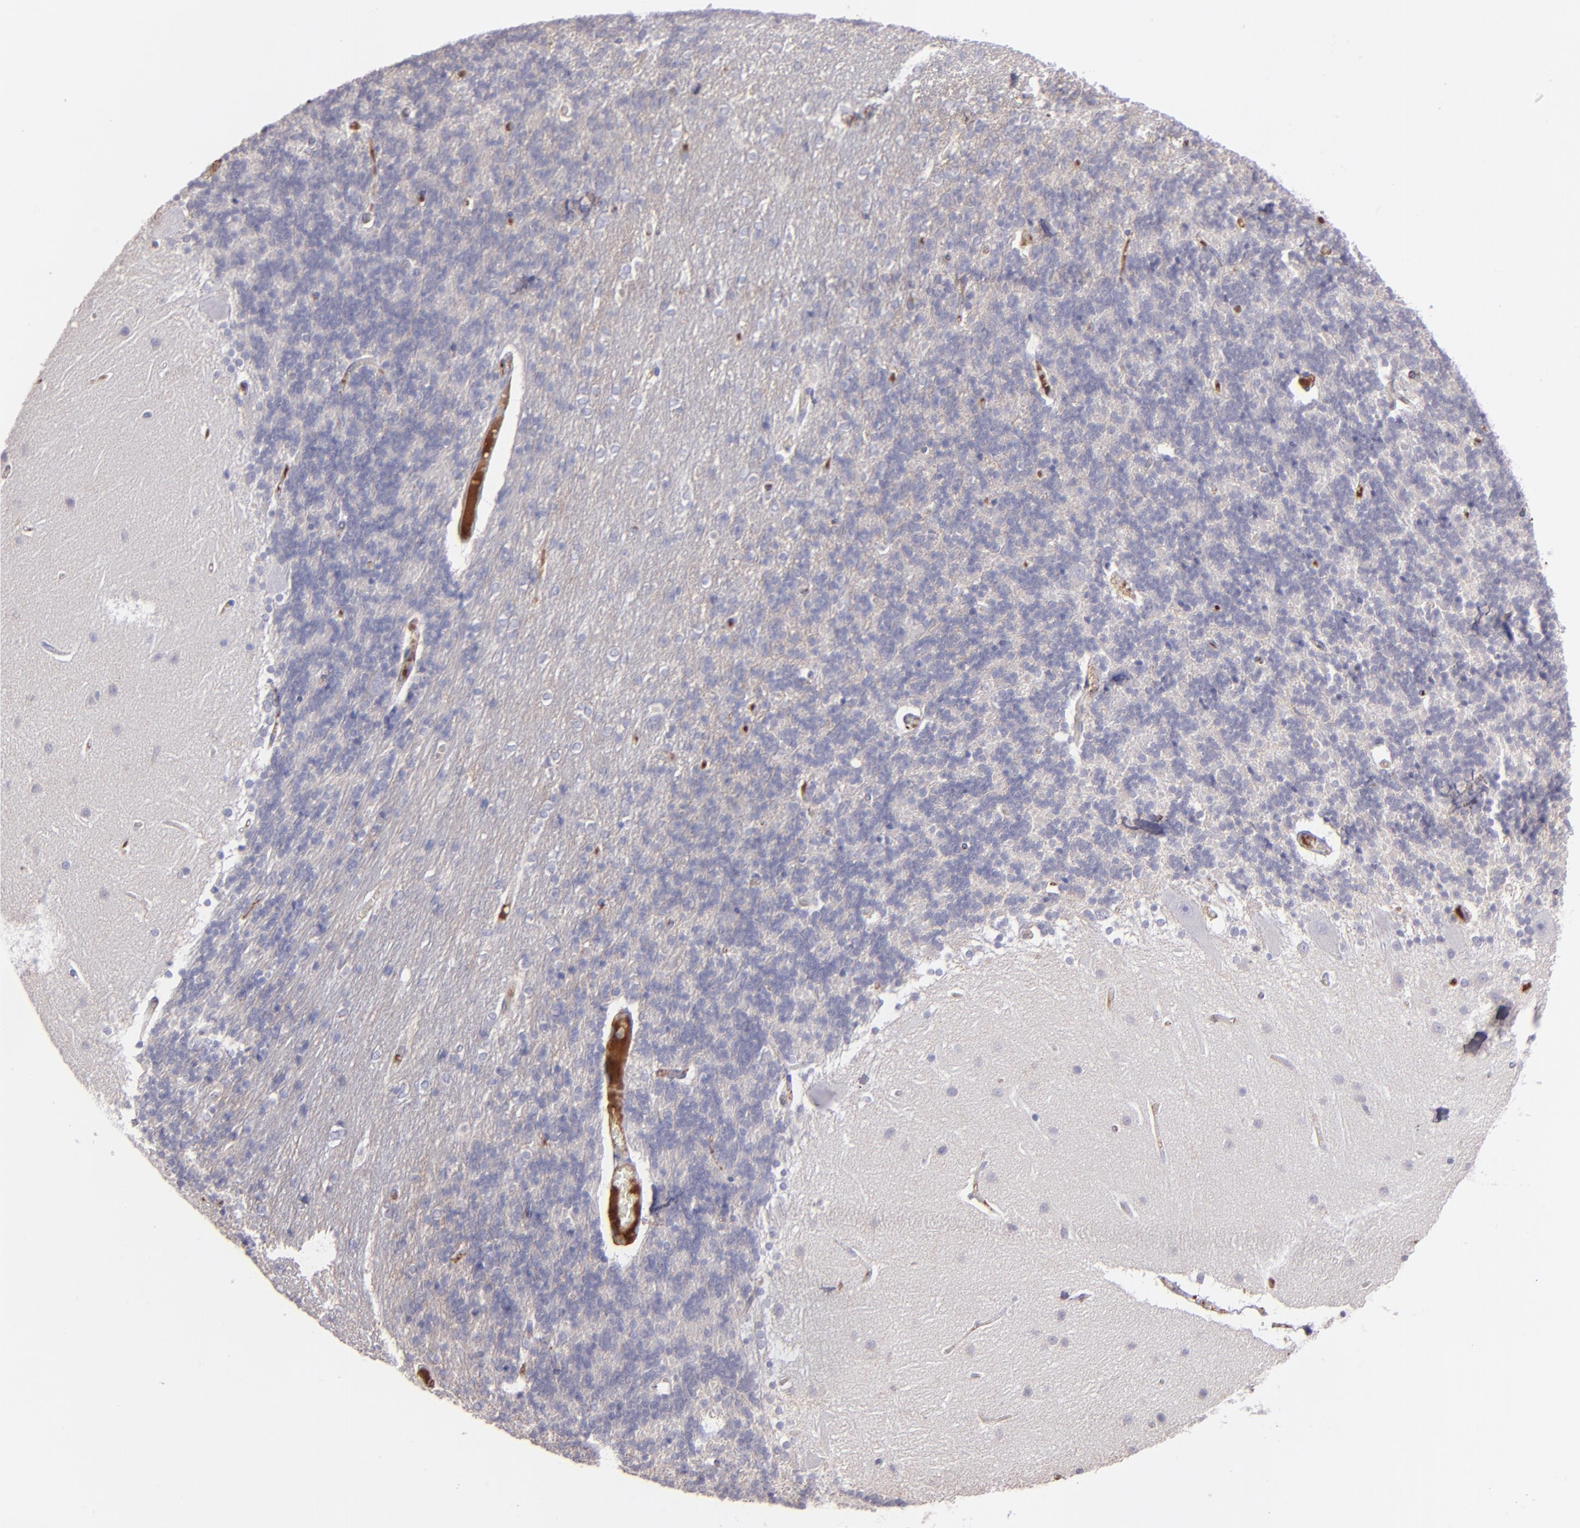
{"staining": {"intensity": "negative", "quantity": "none", "location": "none"}, "tissue": "cerebellum", "cell_type": "Cells in granular layer", "image_type": "normal", "snomed": [{"axis": "morphology", "description": "Normal tissue, NOS"}, {"axis": "topography", "description": "Cerebellum"}], "caption": "The histopathology image exhibits no significant expression in cells in granular layer of cerebellum.", "gene": "C1QA", "patient": {"sex": "female", "age": 54}}